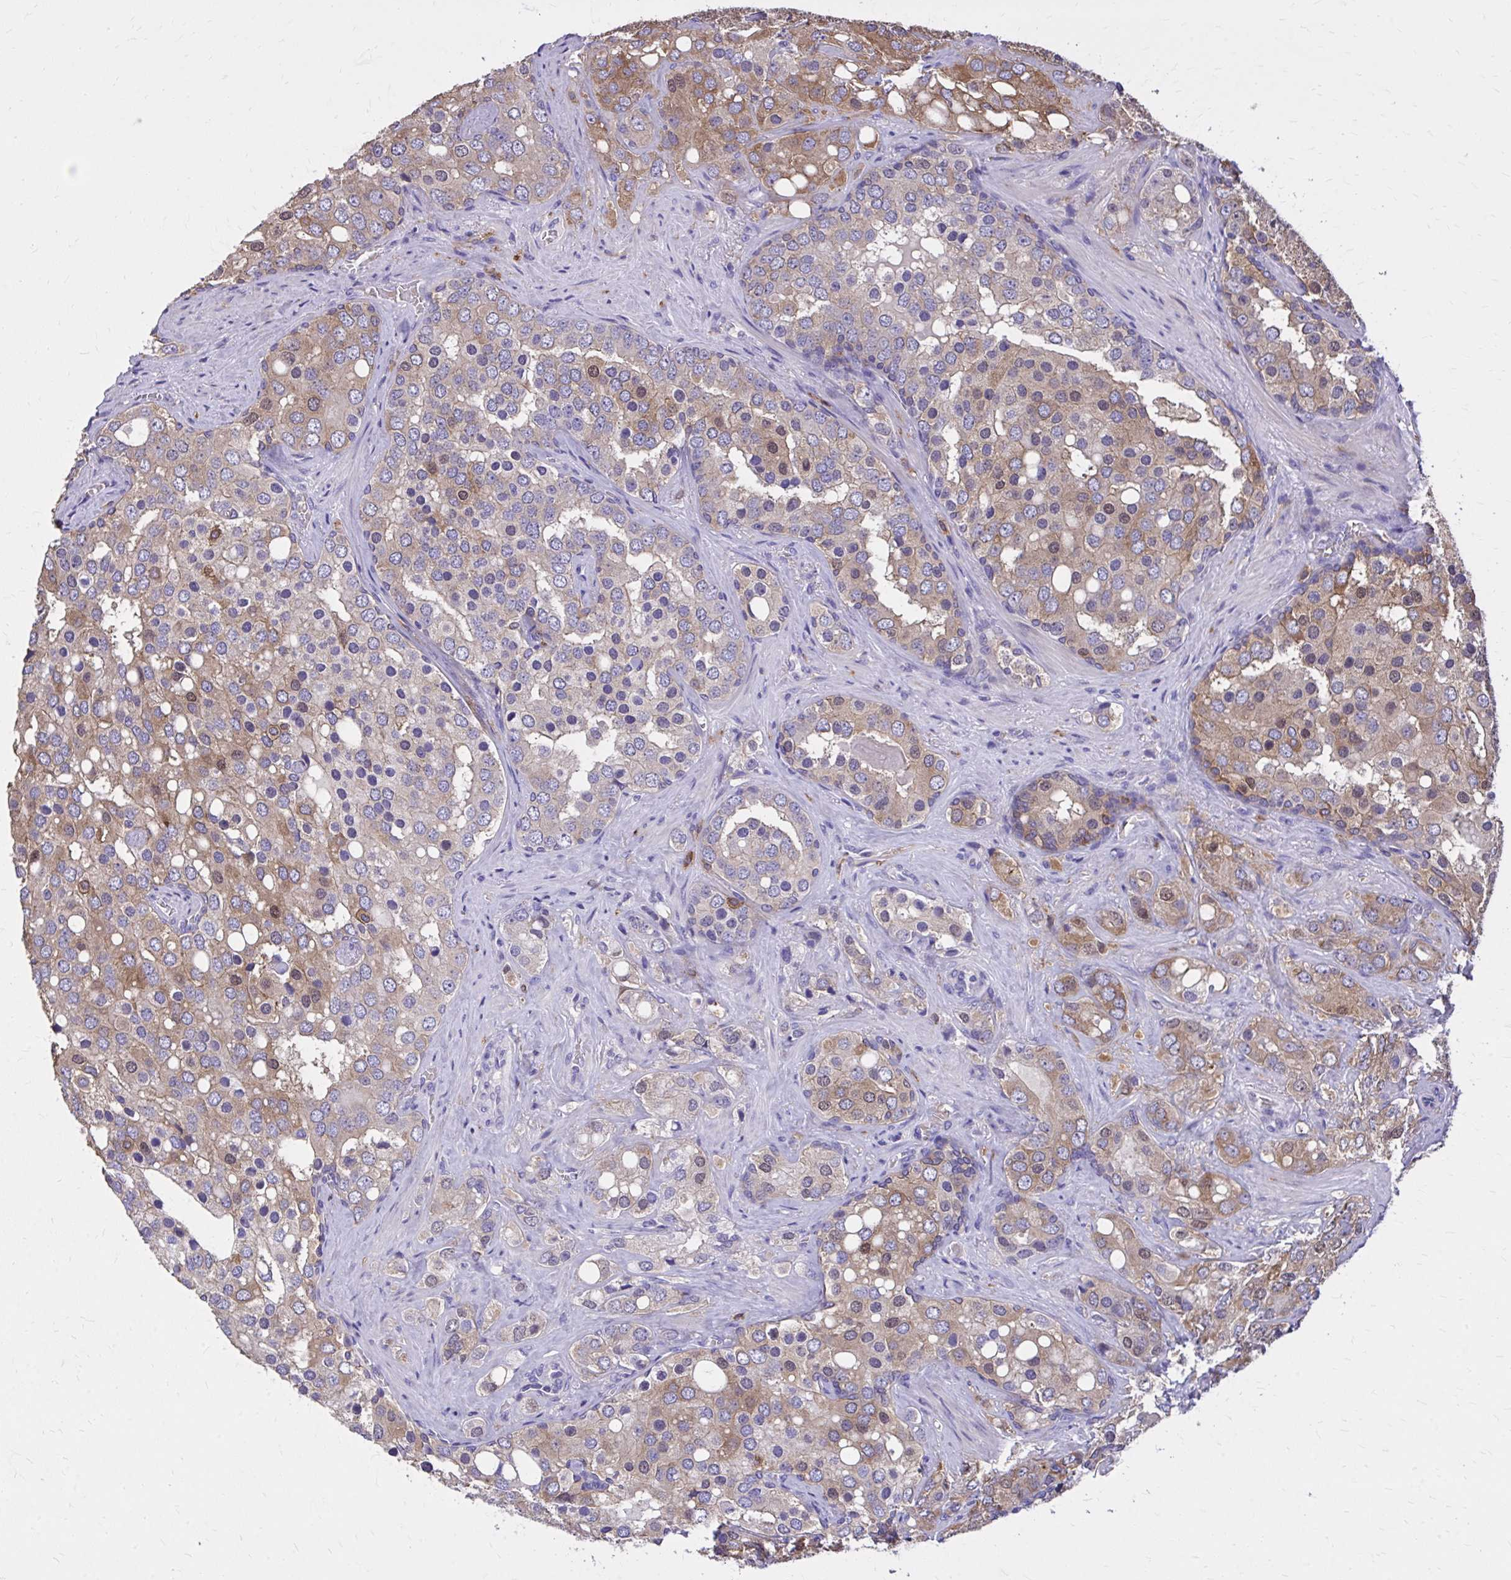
{"staining": {"intensity": "moderate", "quantity": ">75%", "location": "cytoplasmic/membranous,nuclear"}, "tissue": "prostate cancer", "cell_type": "Tumor cells", "image_type": "cancer", "snomed": [{"axis": "morphology", "description": "Adenocarcinoma, High grade"}, {"axis": "topography", "description": "Prostate"}], "caption": "Tumor cells show medium levels of moderate cytoplasmic/membranous and nuclear staining in about >75% of cells in prostate adenocarcinoma (high-grade).", "gene": "EPB41L1", "patient": {"sex": "male", "age": 67}}